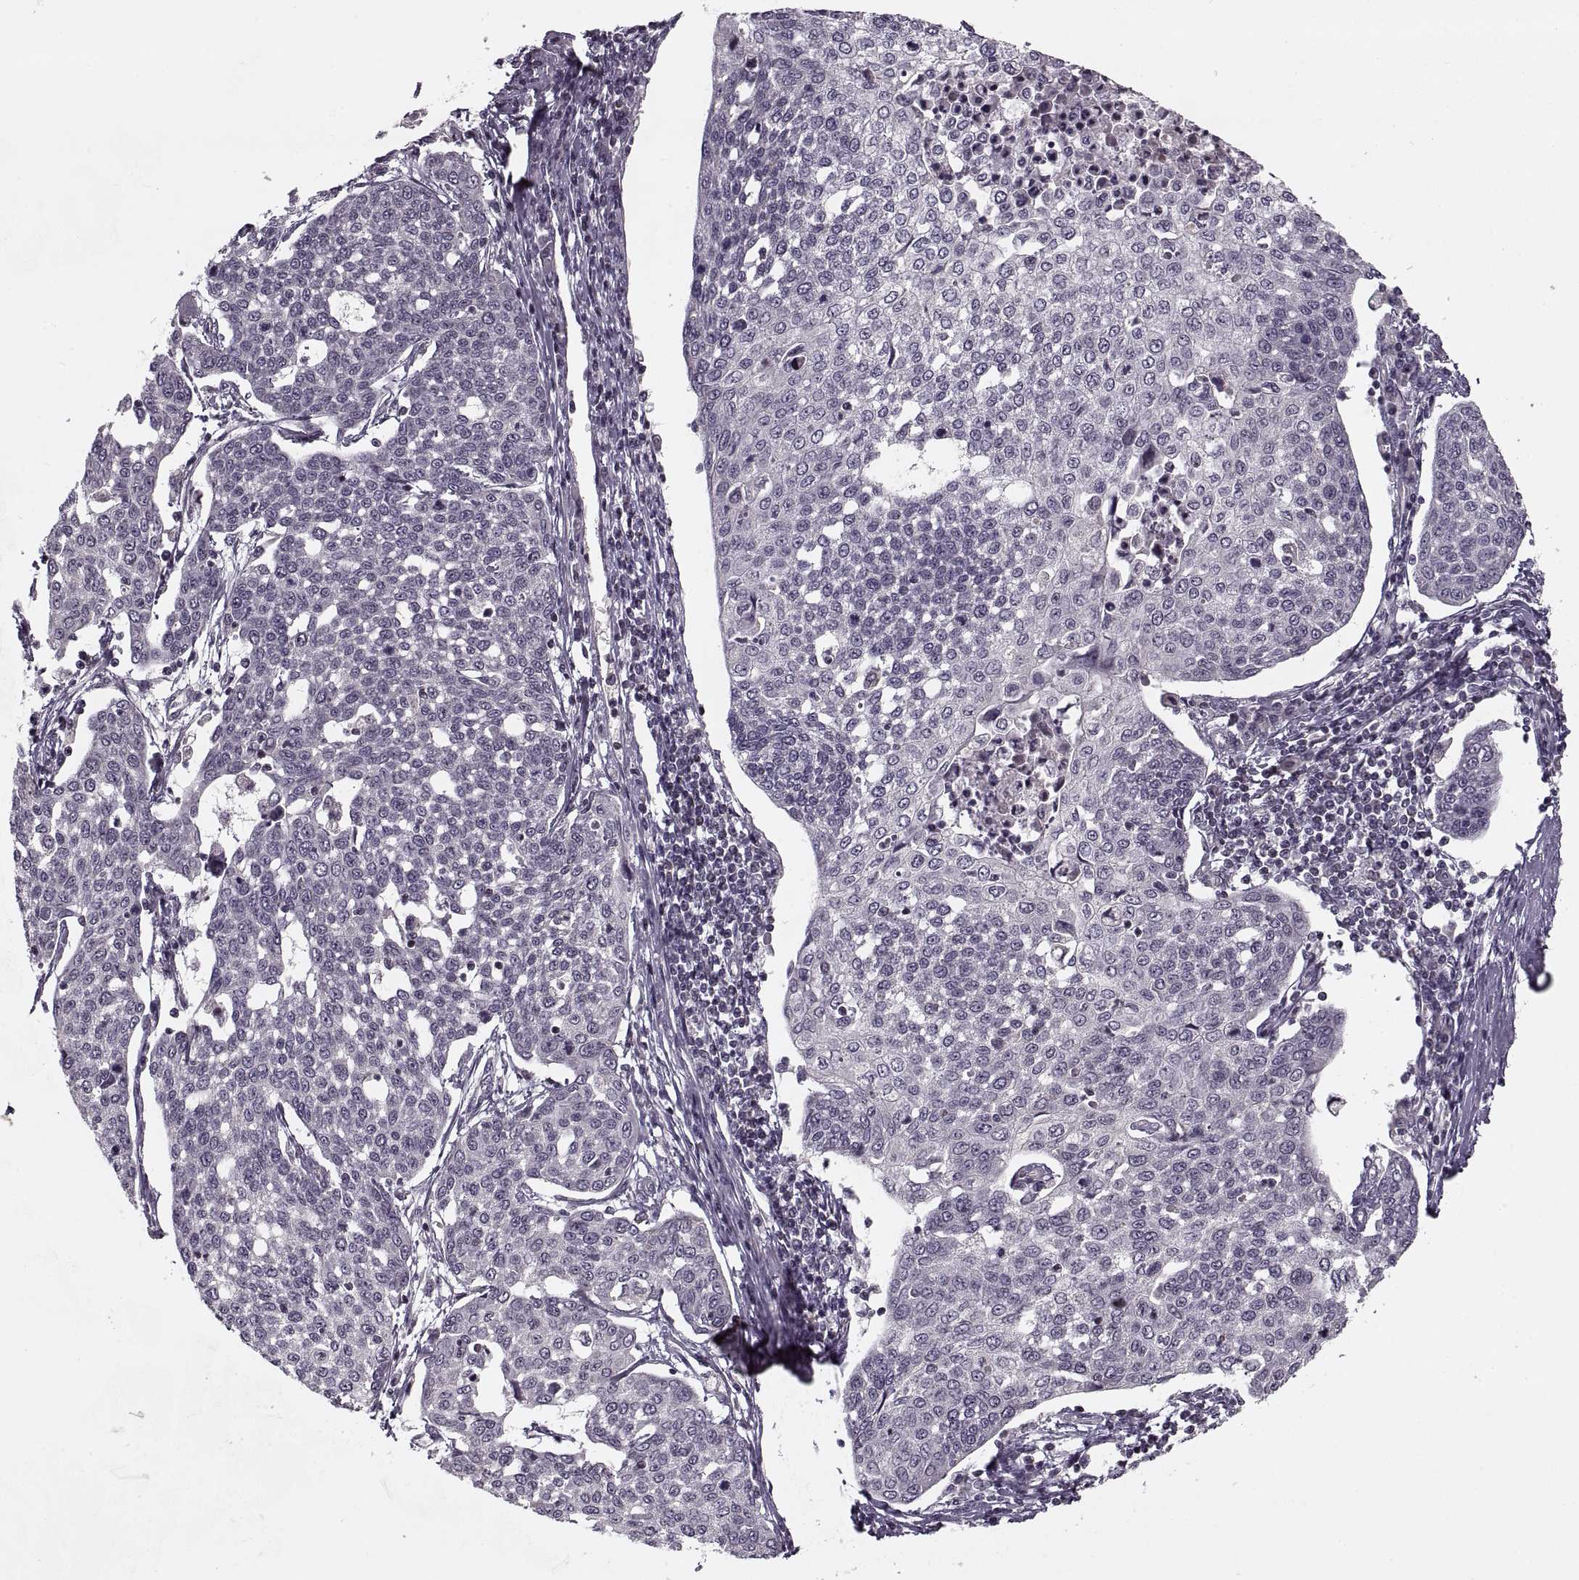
{"staining": {"intensity": "negative", "quantity": "none", "location": "none"}, "tissue": "cervical cancer", "cell_type": "Tumor cells", "image_type": "cancer", "snomed": [{"axis": "morphology", "description": "Squamous cell carcinoma, NOS"}, {"axis": "topography", "description": "Cervix"}], "caption": "An immunohistochemistry histopathology image of cervical cancer is shown. There is no staining in tumor cells of cervical cancer.", "gene": "ASIC3", "patient": {"sex": "female", "age": 34}}